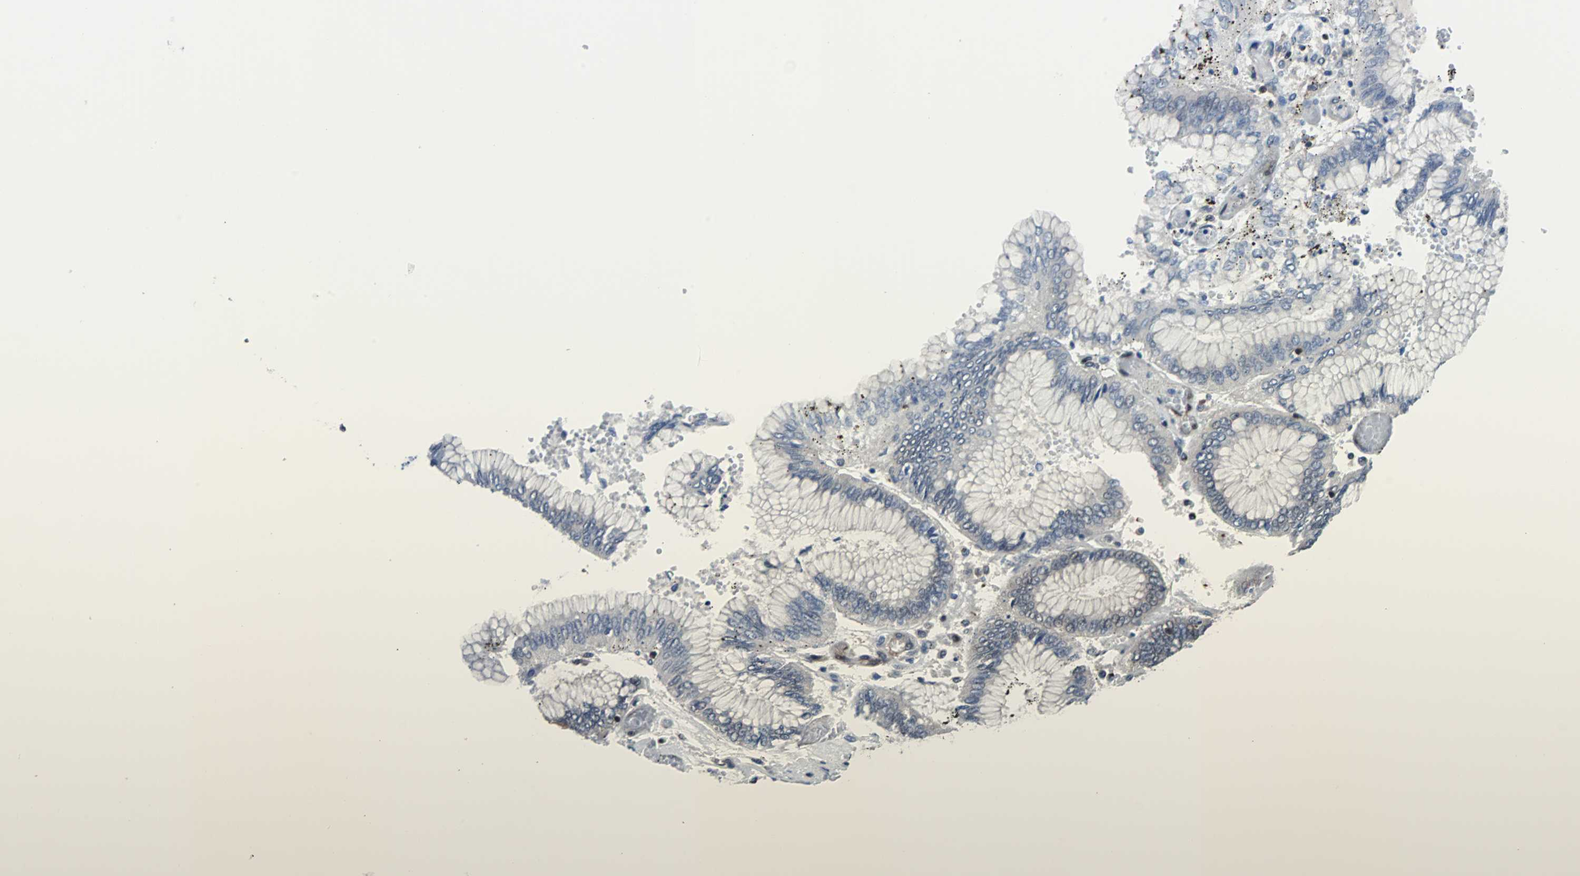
{"staining": {"intensity": "negative", "quantity": "none", "location": "none"}, "tissue": "stomach cancer", "cell_type": "Tumor cells", "image_type": "cancer", "snomed": [{"axis": "morphology", "description": "Normal tissue, NOS"}, {"axis": "morphology", "description": "Adenocarcinoma, NOS"}, {"axis": "topography", "description": "Stomach, upper"}, {"axis": "topography", "description": "Stomach"}], "caption": "The photomicrograph shows no significant staining in tumor cells of stomach adenocarcinoma.", "gene": "MAP2K6", "patient": {"sex": "male", "age": 76}}